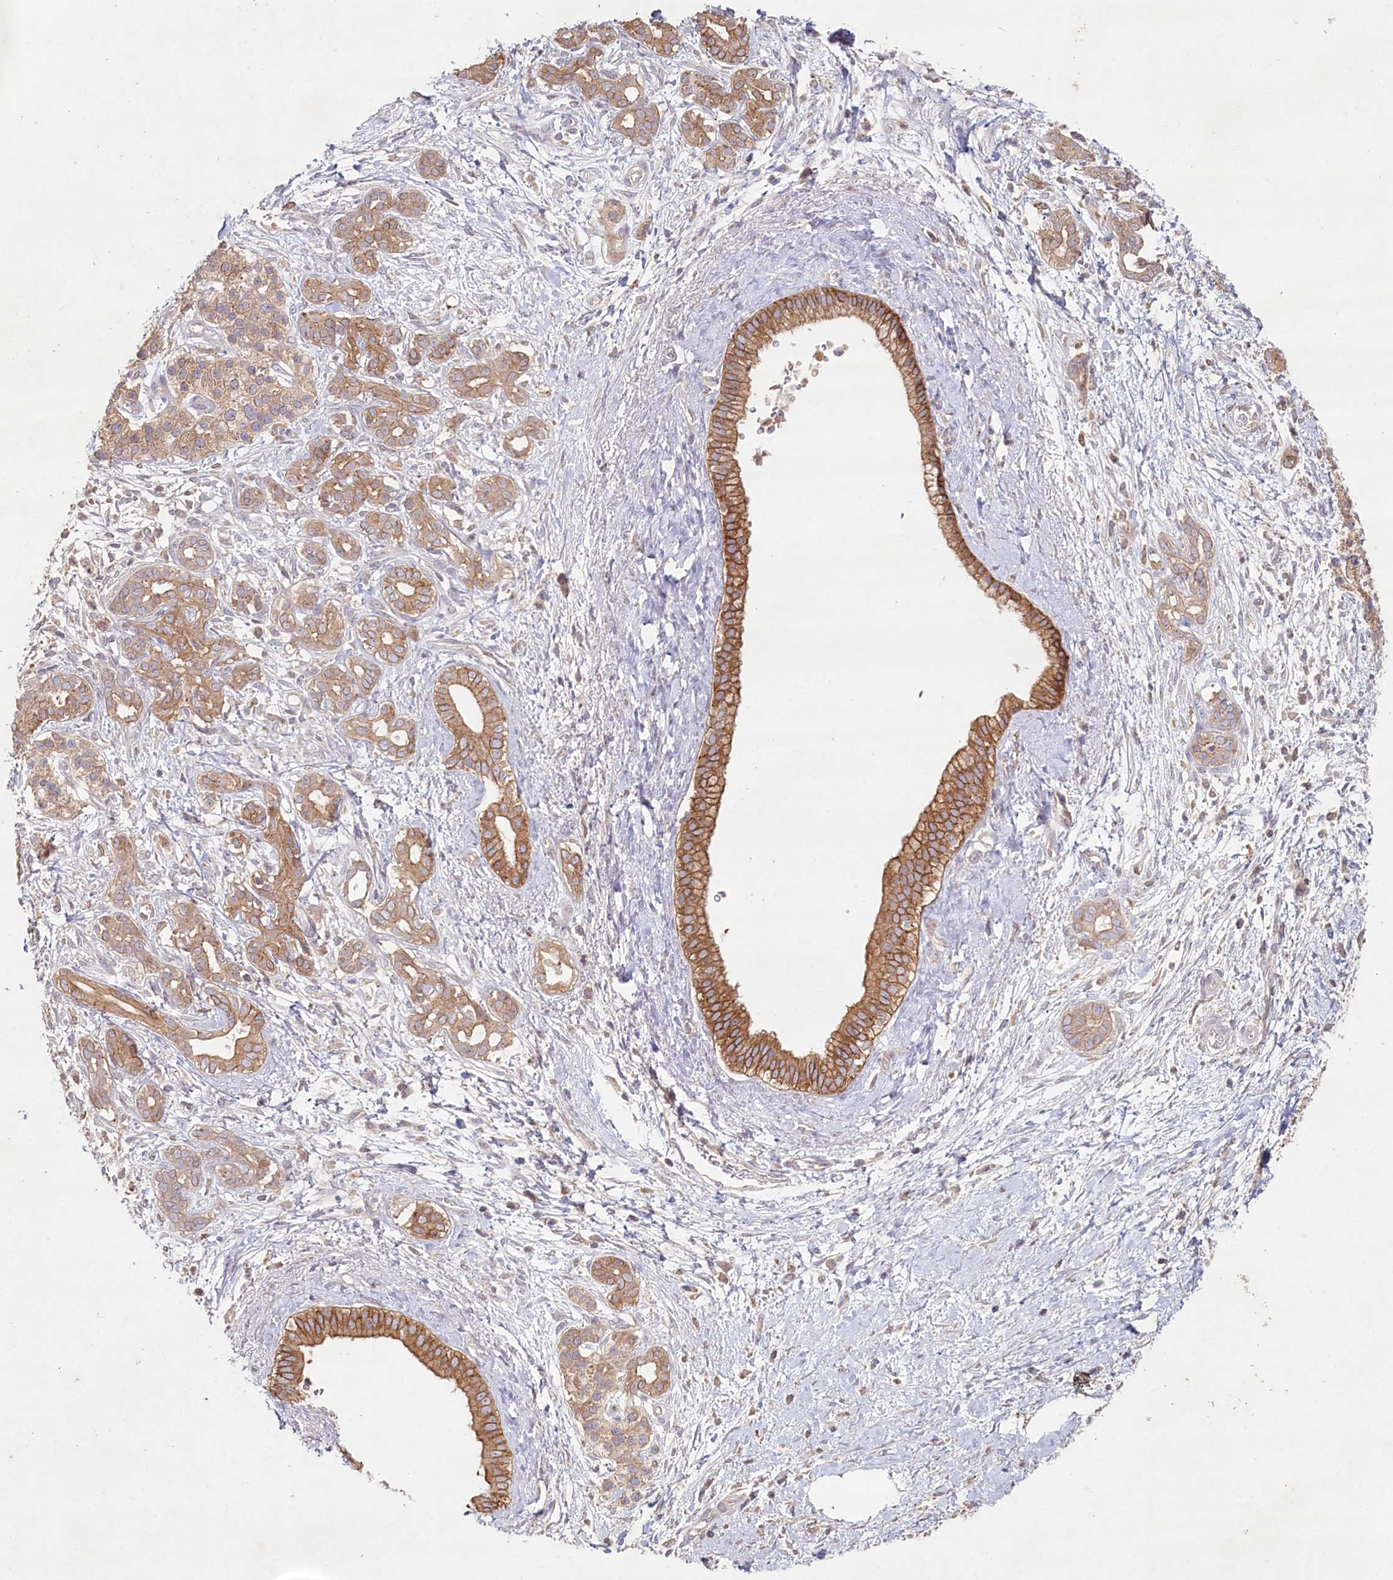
{"staining": {"intensity": "moderate", "quantity": ">75%", "location": "cytoplasmic/membranous"}, "tissue": "pancreatic cancer", "cell_type": "Tumor cells", "image_type": "cancer", "snomed": [{"axis": "morphology", "description": "Adenocarcinoma, NOS"}, {"axis": "topography", "description": "Pancreas"}], "caption": "Pancreatic cancer (adenocarcinoma) was stained to show a protein in brown. There is medium levels of moderate cytoplasmic/membranous expression in about >75% of tumor cells. (DAB = brown stain, brightfield microscopy at high magnification).", "gene": "HAL", "patient": {"sex": "male", "age": 58}}